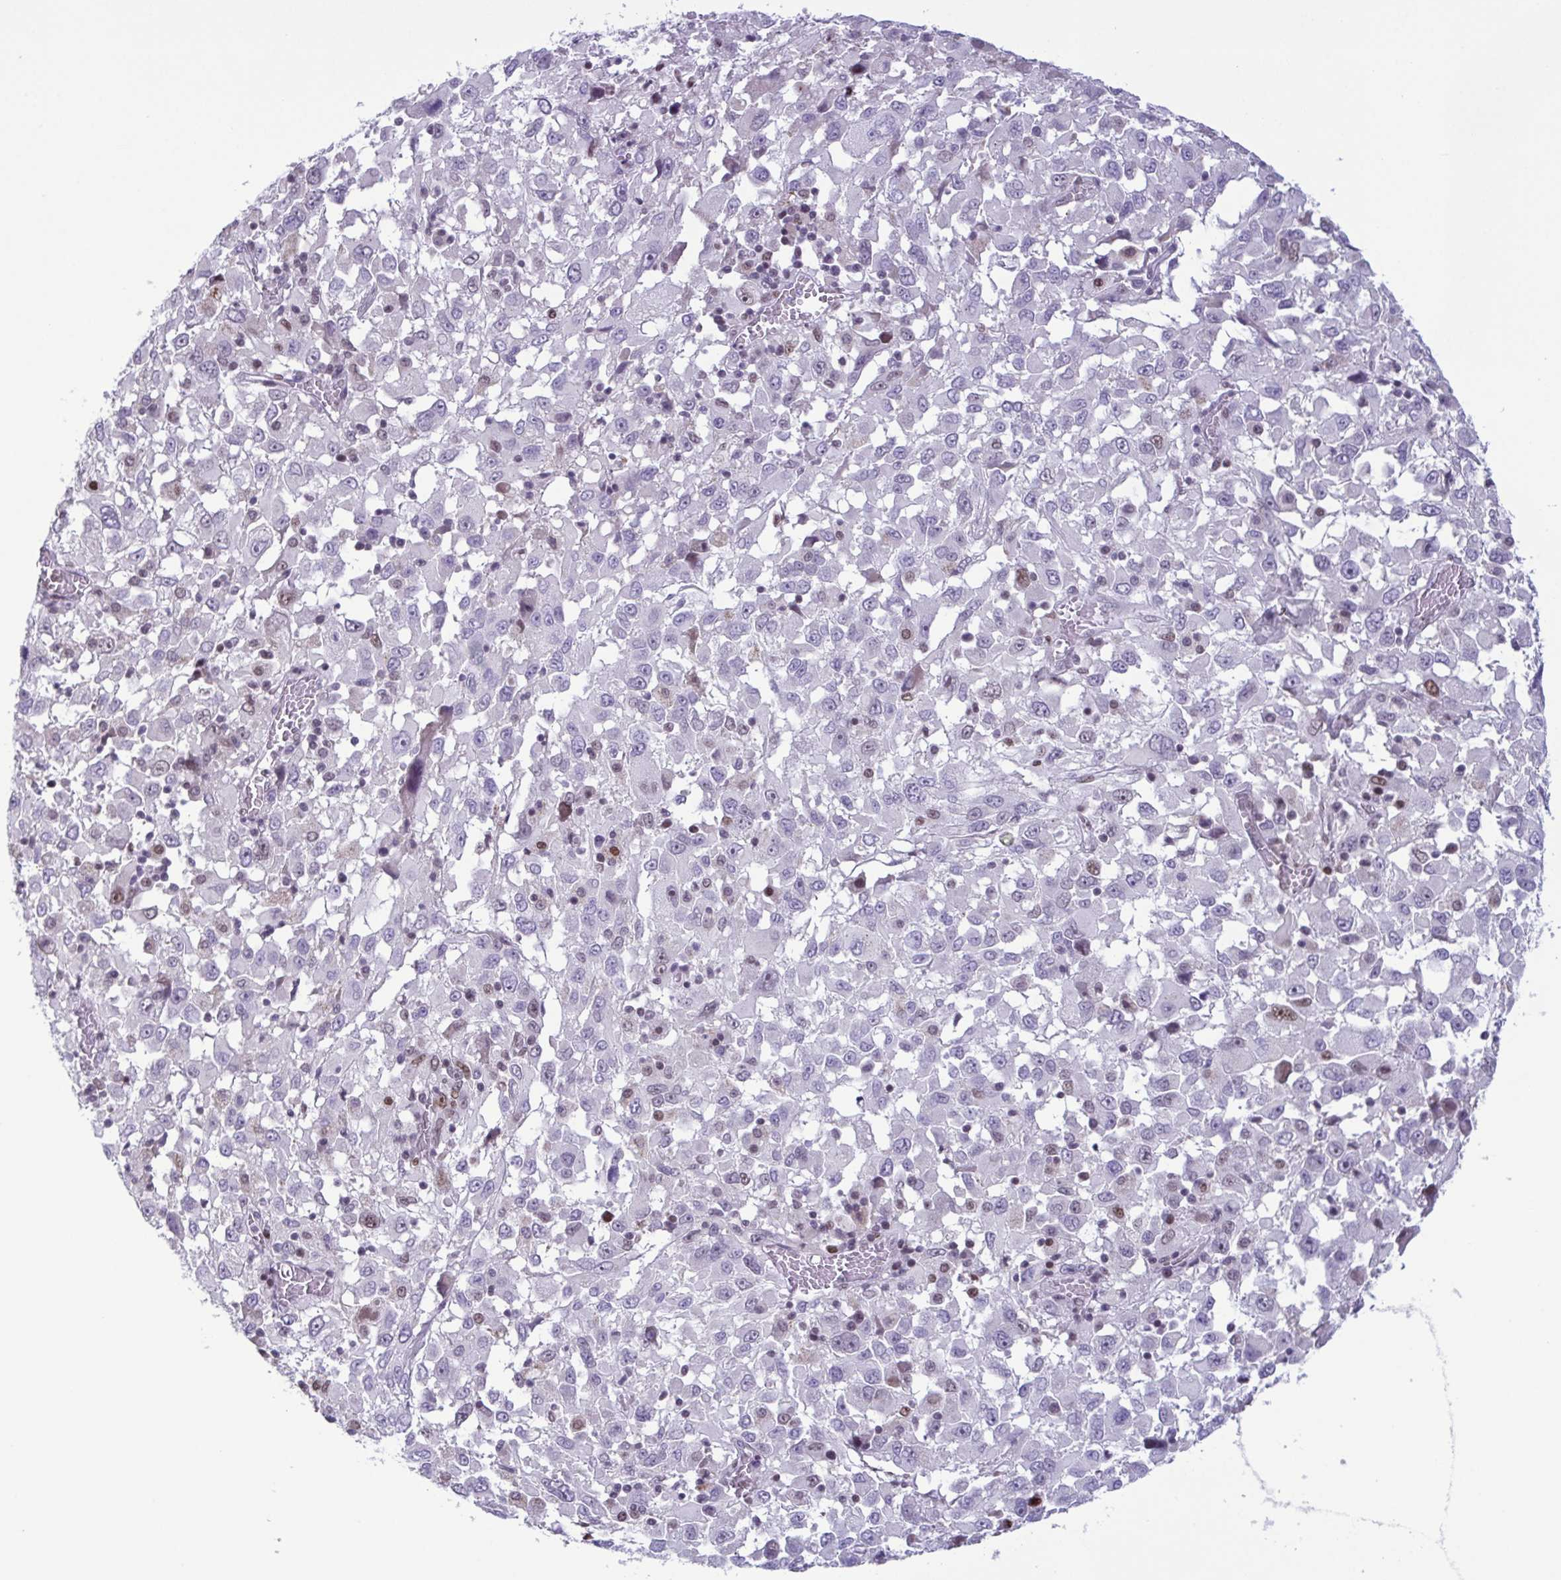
{"staining": {"intensity": "negative", "quantity": "none", "location": "none"}, "tissue": "melanoma", "cell_type": "Tumor cells", "image_type": "cancer", "snomed": [{"axis": "morphology", "description": "Malignant melanoma, Metastatic site"}, {"axis": "topography", "description": "Soft tissue"}], "caption": "DAB (3,3'-diaminobenzidine) immunohistochemical staining of melanoma displays no significant staining in tumor cells.", "gene": "IRF1", "patient": {"sex": "male", "age": 50}}